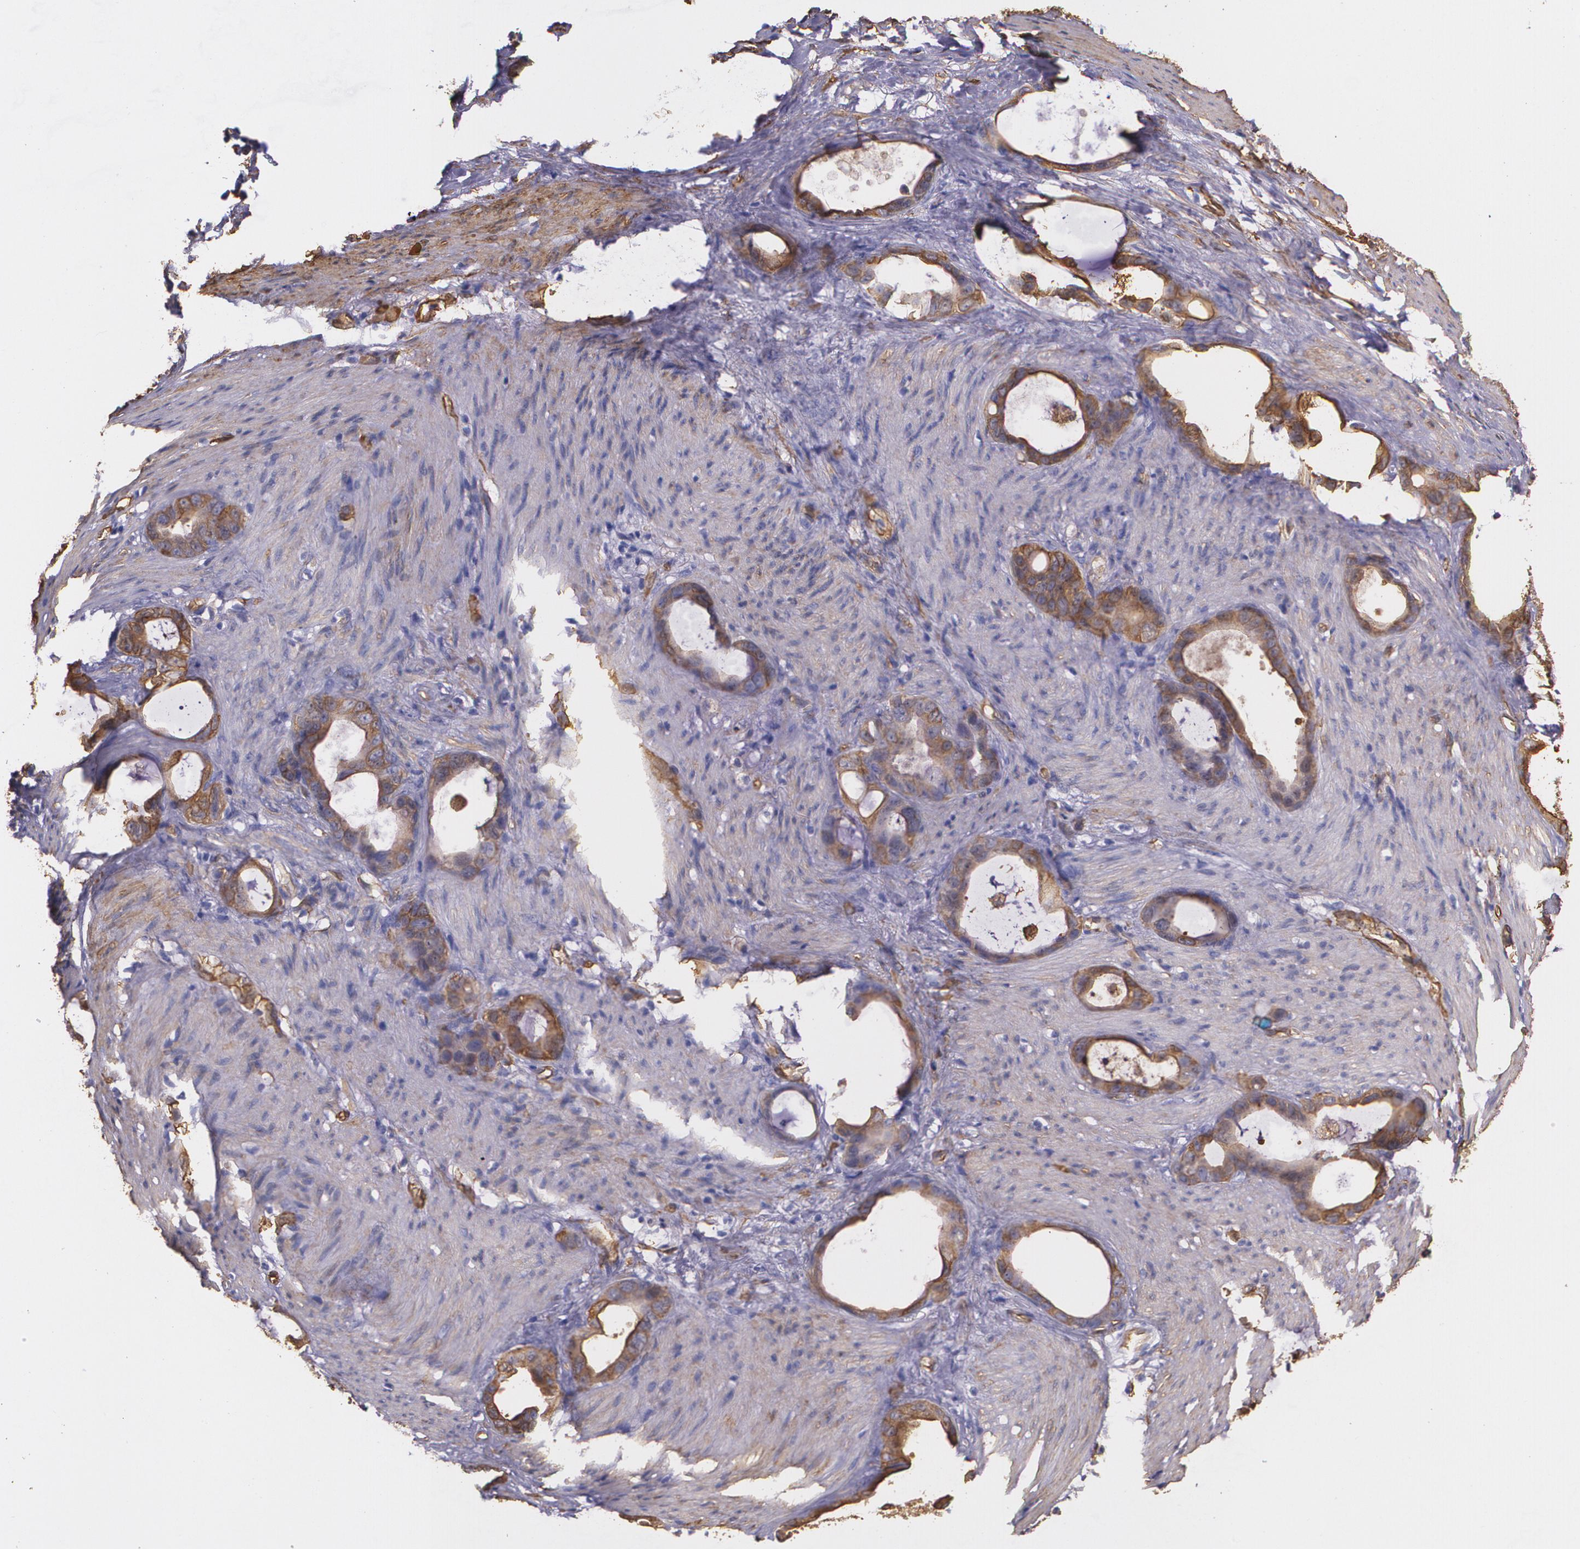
{"staining": {"intensity": "moderate", "quantity": "25%-75%", "location": "cytoplasmic/membranous"}, "tissue": "stomach cancer", "cell_type": "Tumor cells", "image_type": "cancer", "snomed": [{"axis": "morphology", "description": "Adenocarcinoma, NOS"}, {"axis": "topography", "description": "Stomach"}], "caption": "Adenocarcinoma (stomach) stained with immunohistochemistry (IHC) exhibits moderate cytoplasmic/membranous expression in about 25%-75% of tumor cells.", "gene": "MMP2", "patient": {"sex": "female", "age": 75}}